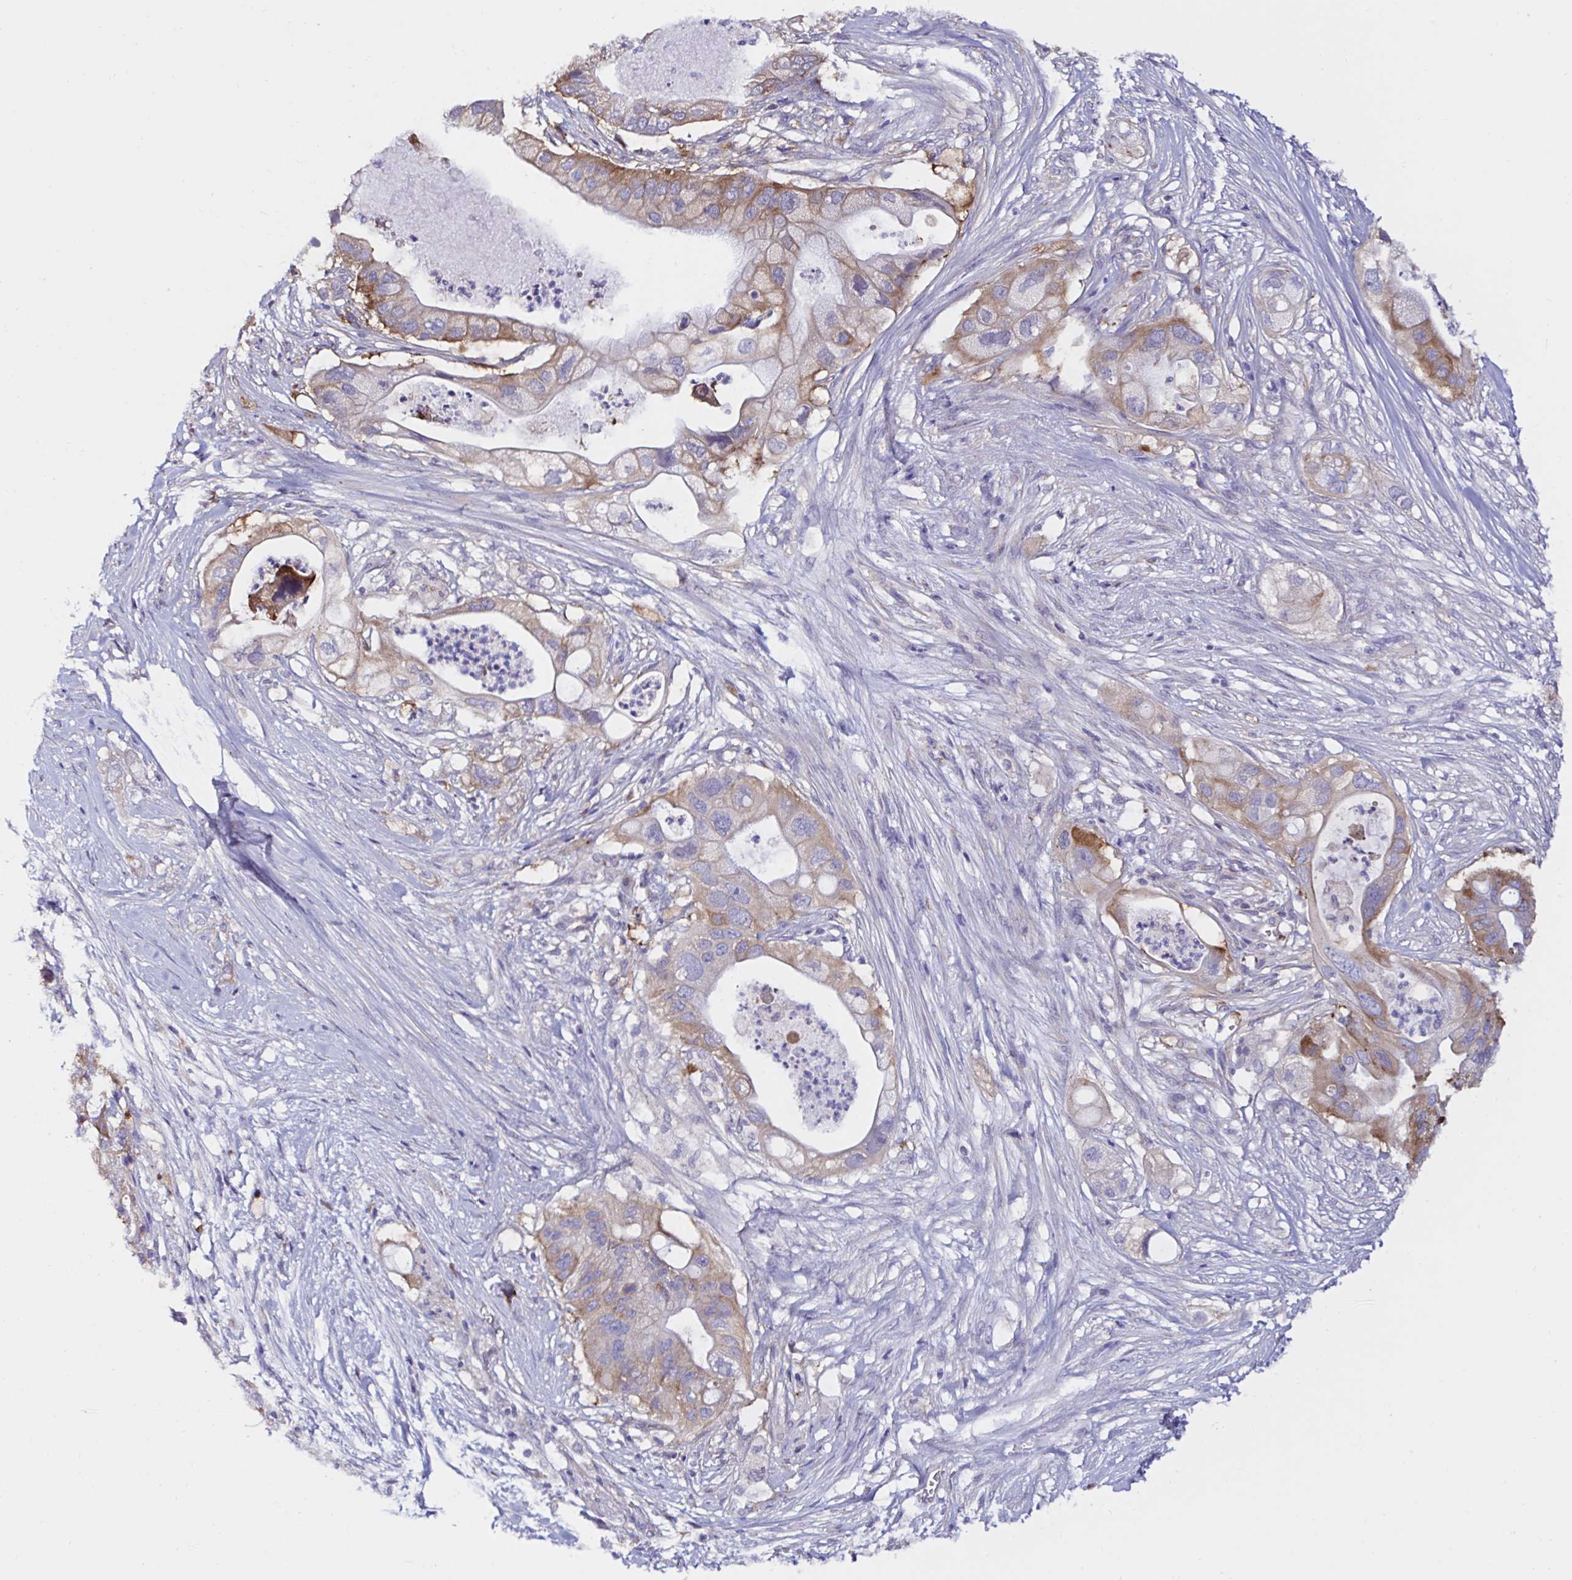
{"staining": {"intensity": "moderate", "quantity": "25%-75%", "location": "cytoplasmic/membranous"}, "tissue": "pancreatic cancer", "cell_type": "Tumor cells", "image_type": "cancer", "snomed": [{"axis": "morphology", "description": "Adenocarcinoma, NOS"}, {"axis": "topography", "description": "Pancreas"}], "caption": "The photomicrograph demonstrates immunohistochemical staining of pancreatic cancer. There is moderate cytoplasmic/membranous expression is present in about 25%-75% of tumor cells.", "gene": "RSRP1", "patient": {"sex": "female", "age": 72}}